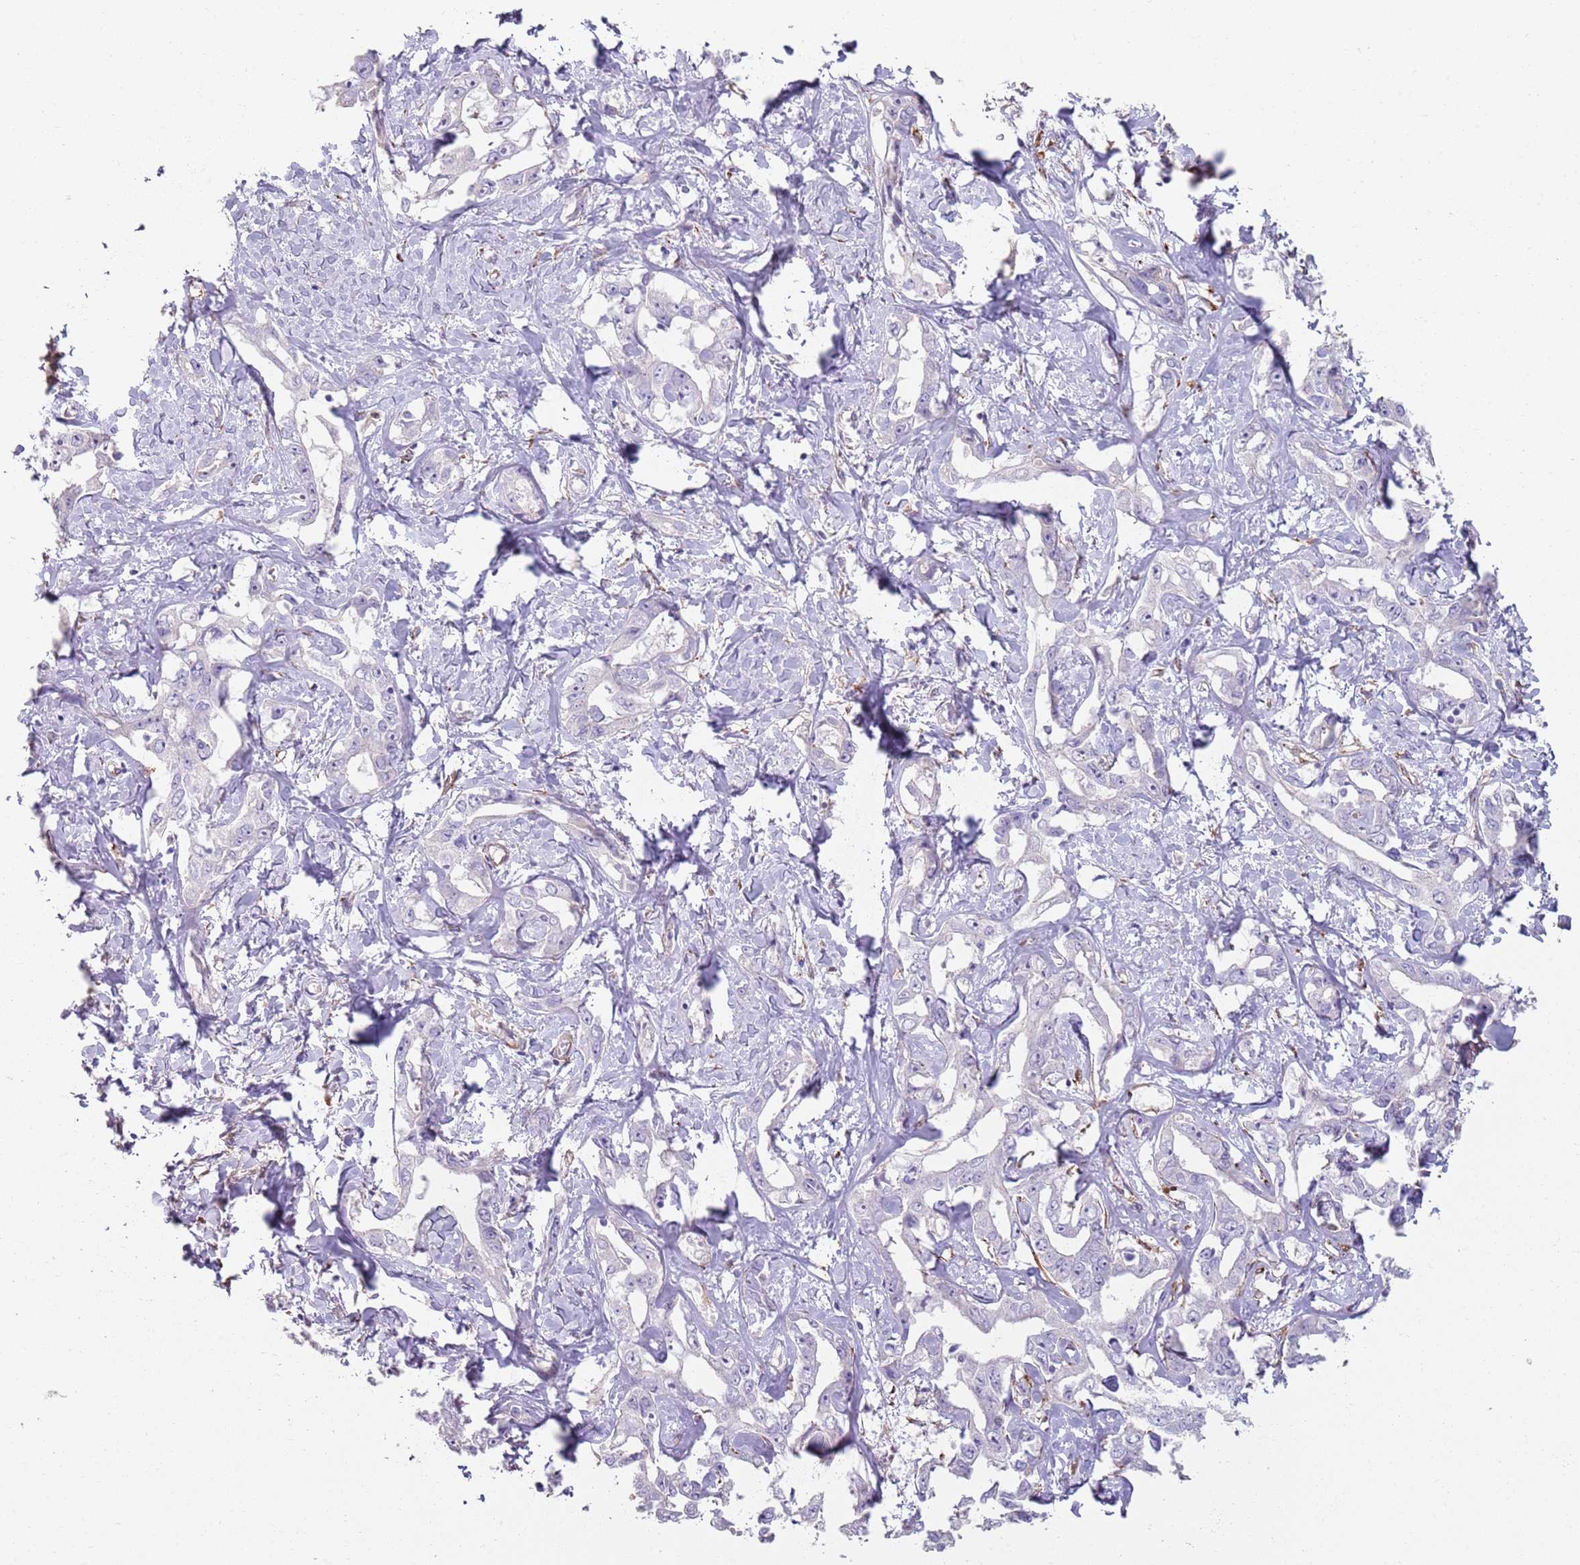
{"staining": {"intensity": "negative", "quantity": "none", "location": "none"}, "tissue": "liver cancer", "cell_type": "Tumor cells", "image_type": "cancer", "snomed": [{"axis": "morphology", "description": "Cholangiocarcinoma"}, {"axis": "topography", "description": "Liver"}], "caption": "Human liver cholangiocarcinoma stained for a protein using immunohistochemistry (IHC) reveals no staining in tumor cells.", "gene": "PHLPP2", "patient": {"sex": "male", "age": 59}}